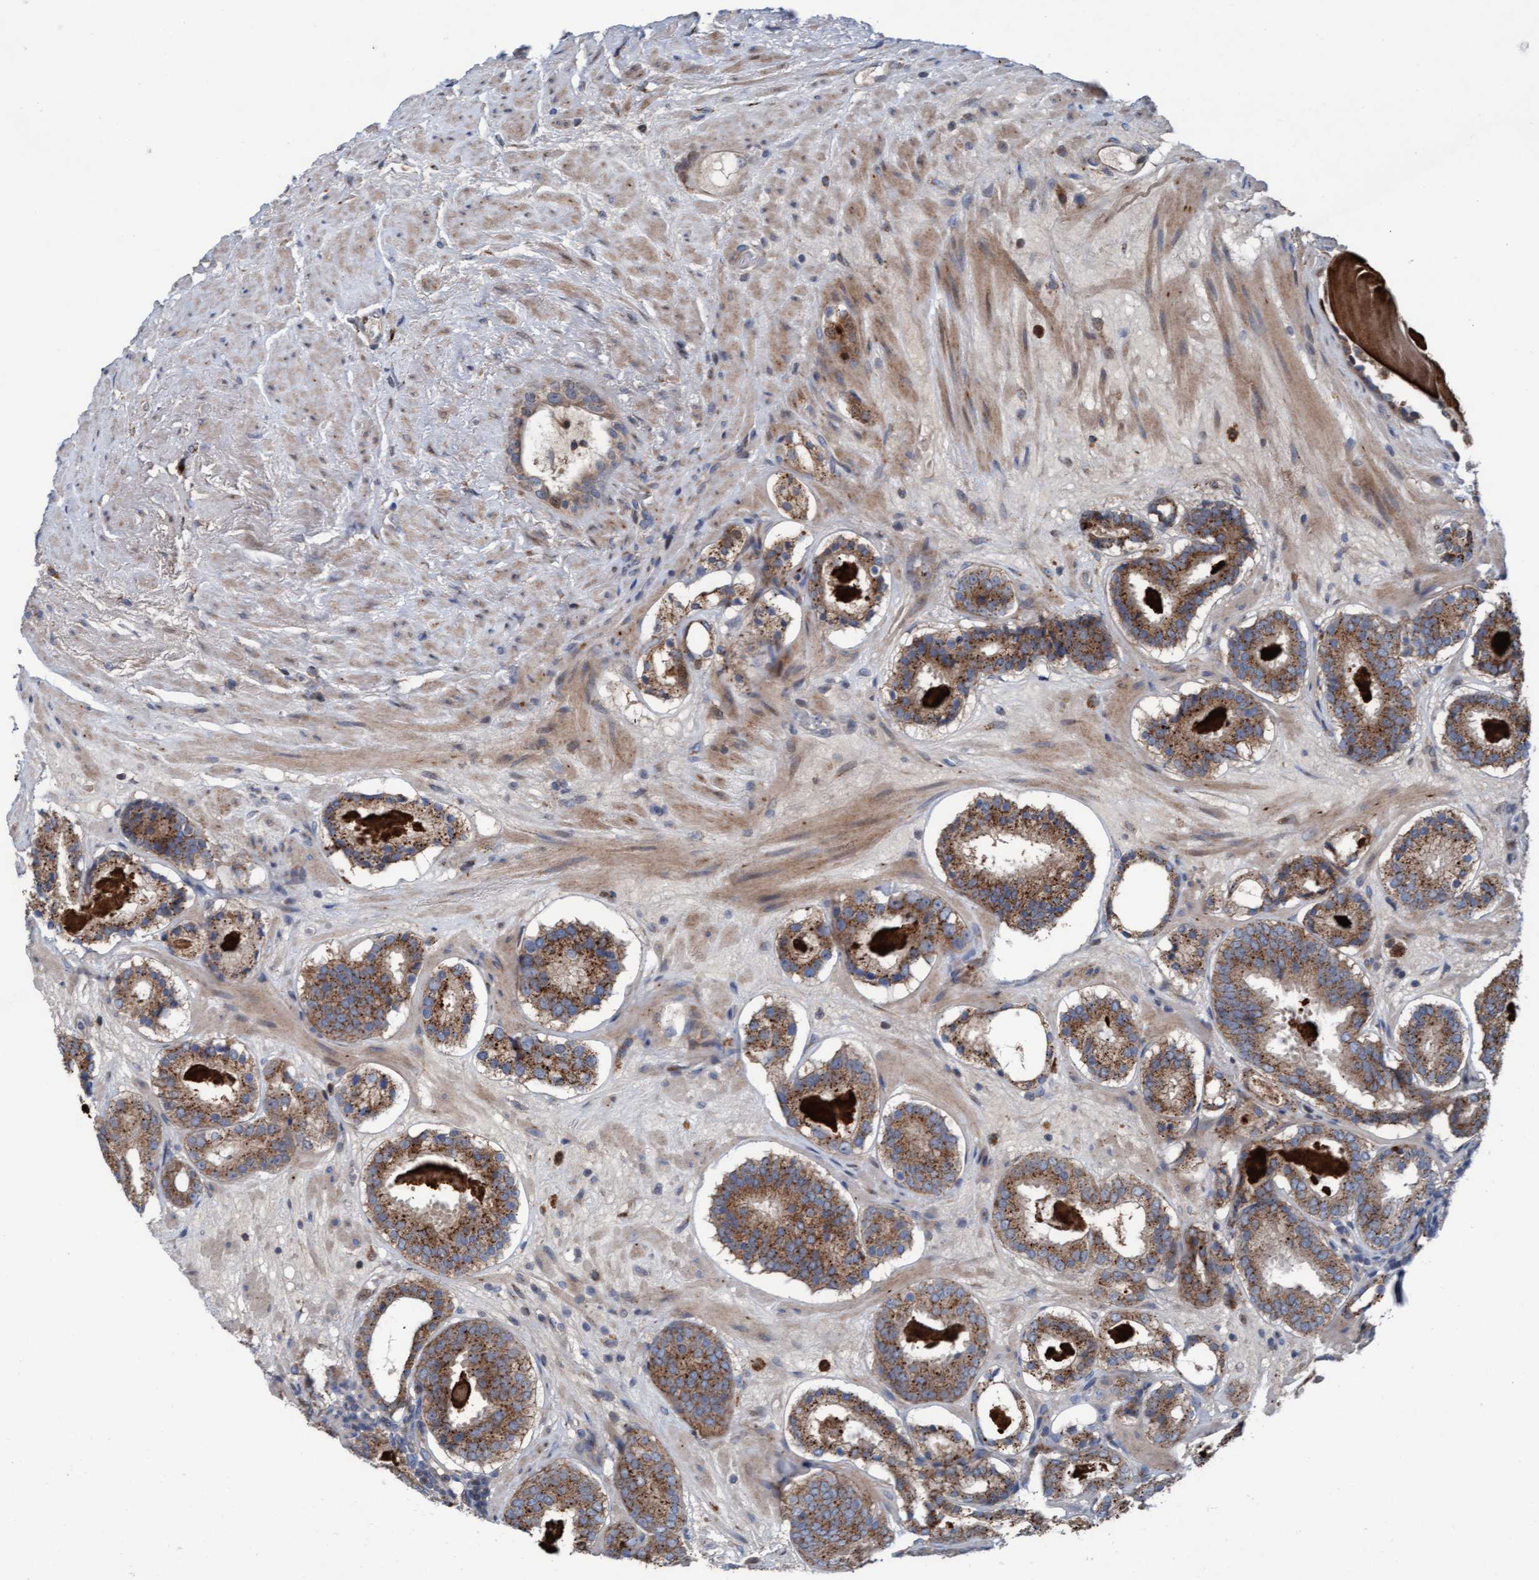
{"staining": {"intensity": "moderate", "quantity": ">75%", "location": "cytoplasmic/membranous"}, "tissue": "prostate cancer", "cell_type": "Tumor cells", "image_type": "cancer", "snomed": [{"axis": "morphology", "description": "Adenocarcinoma, Low grade"}, {"axis": "topography", "description": "Prostate"}], "caption": "Protein staining of prostate cancer (adenocarcinoma (low-grade)) tissue displays moderate cytoplasmic/membranous expression in about >75% of tumor cells.", "gene": "KLHL26", "patient": {"sex": "male", "age": 69}}